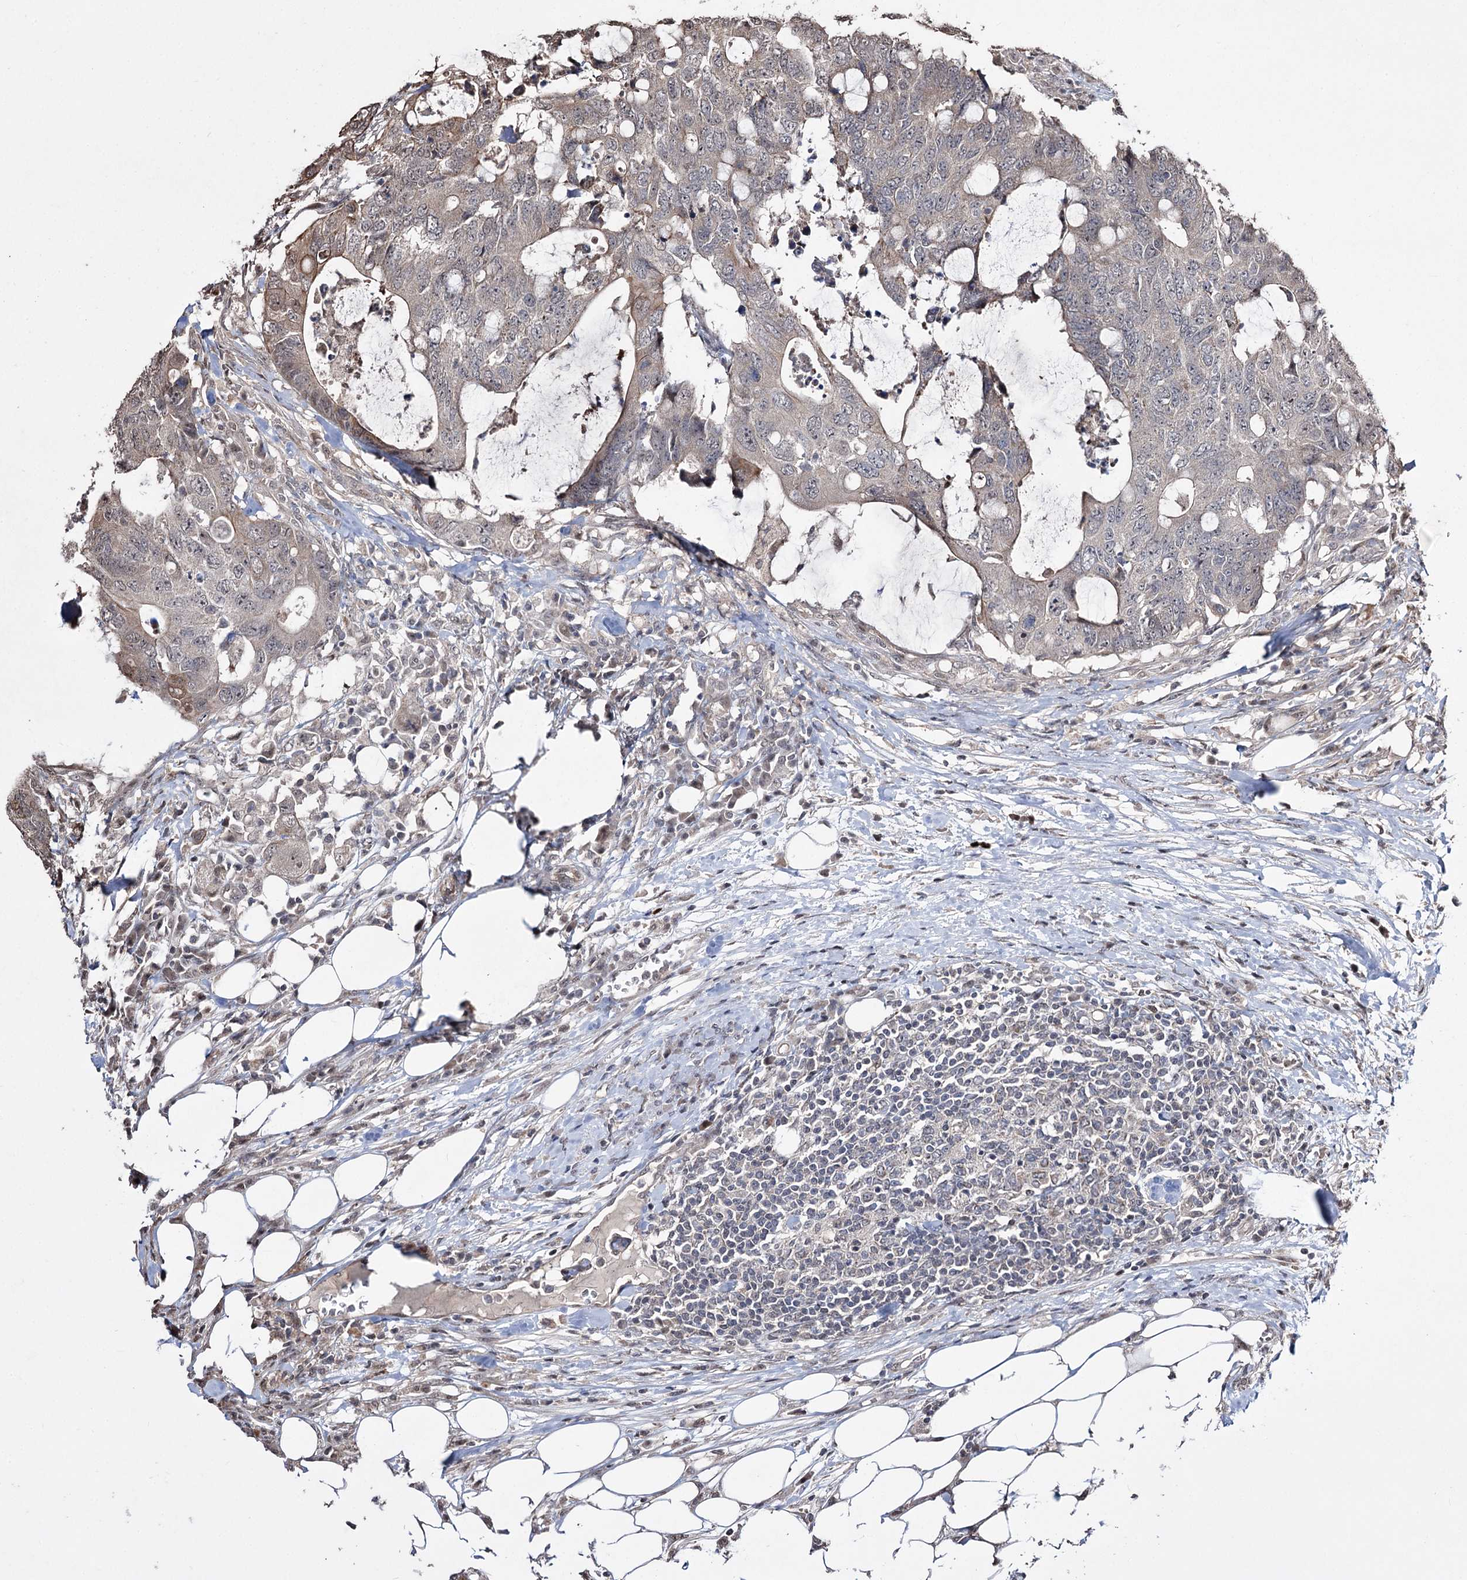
{"staining": {"intensity": "weak", "quantity": "25%-75%", "location": "cytoplasmic/membranous"}, "tissue": "colorectal cancer", "cell_type": "Tumor cells", "image_type": "cancer", "snomed": [{"axis": "morphology", "description": "Adenocarcinoma, NOS"}, {"axis": "topography", "description": "Colon"}], "caption": "Immunohistochemical staining of human colorectal cancer (adenocarcinoma) demonstrates low levels of weak cytoplasmic/membranous protein expression in approximately 25%-75% of tumor cells.", "gene": "CPNE8", "patient": {"sex": "male", "age": 71}}